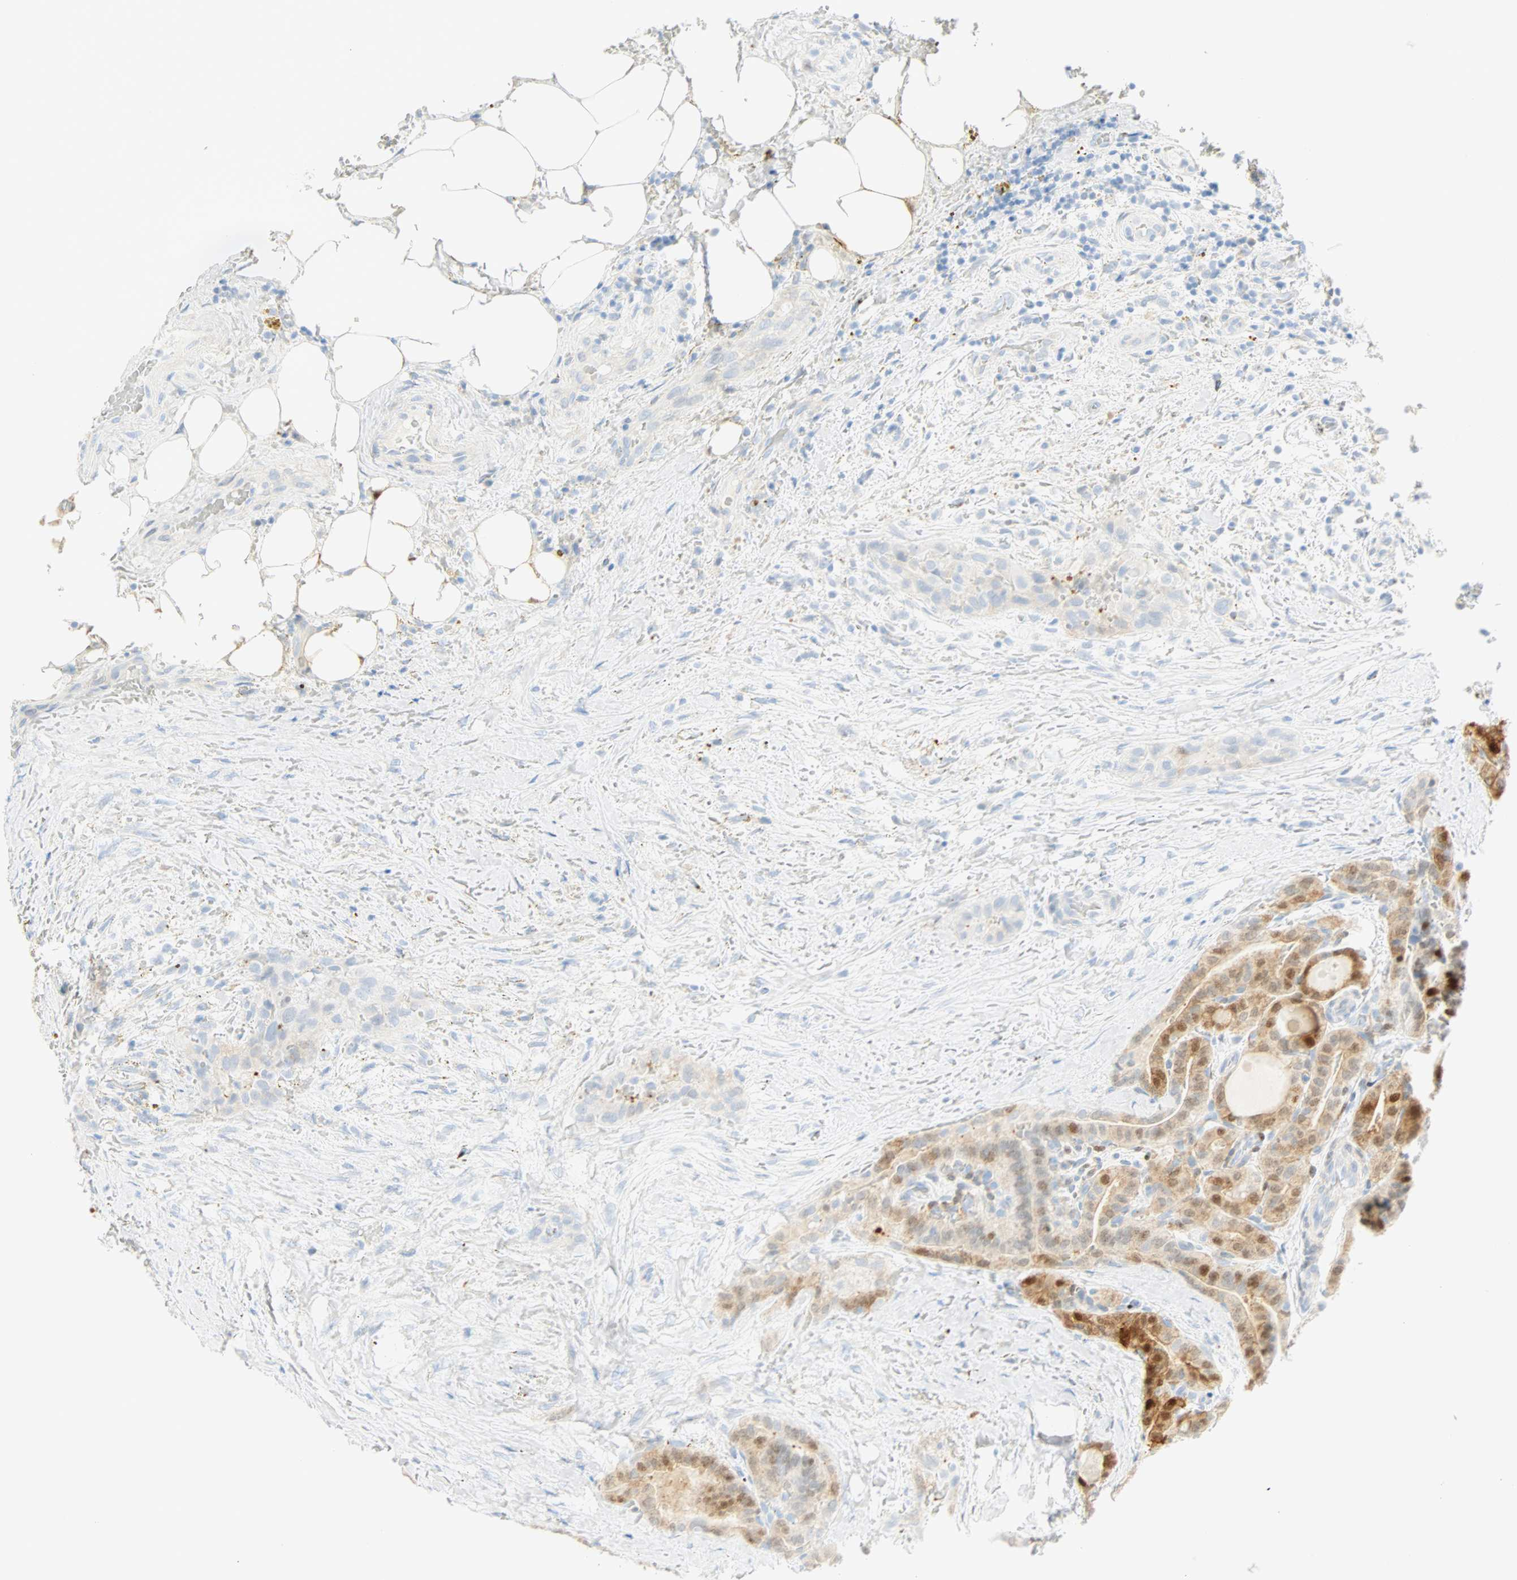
{"staining": {"intensity": "weak", "quantity": "25%-75%", "location": "cytoplasmic/membranous,nuclear"}, "tissue": "thyroid cancer", "cell_type": "Tumor cells", "image_type": "cancer", "snomed": [{"axis": "morphology", "description": "Papillary adenocarcinoma, NOS"}, {"axis": "topography", "description": "Thyroid gland"}], "caption": "The histopathology image exhibits a brown stain indicating the presence of a protein in the cytoplasmic/membranous and nuclear of tumor cells in papillary adenocarcinoma (thyroid). (Brightfield microscopy of DAB IHC at high magnification).", "gene": "SELENBP1", "patient": {"sex": "male", "age": 77}}